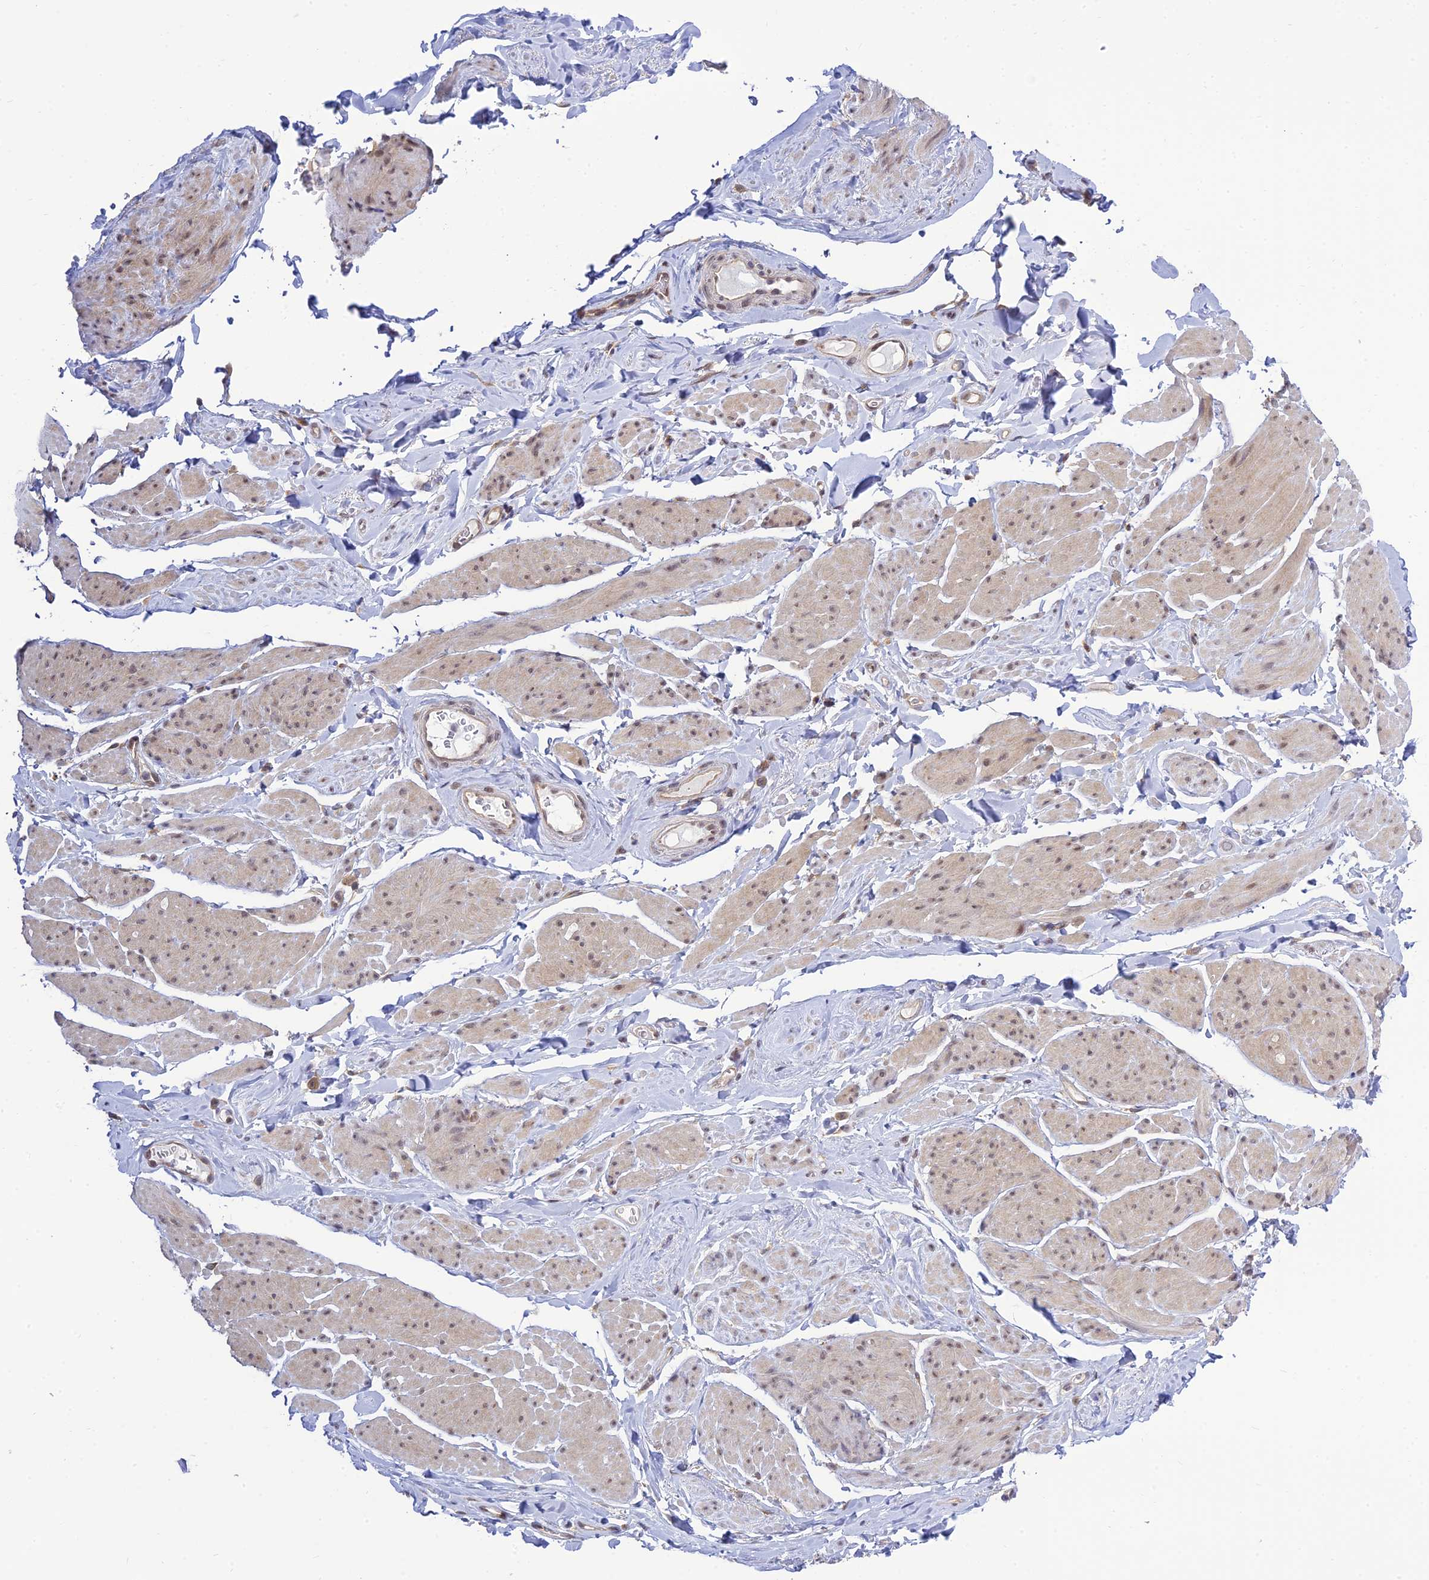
{"staining": {"intensity": "weak", "quantity": "25%-75%", "location": "cytoplasmic/membranous,nuclear"}, "tissue": "smooth muscle", "cell_type": "Smooth muscle cells", "image_type": "normal", "snomed": [{"axis": "morphology", "description": "Normal tissue, NOS"}, {"axis": "topography", "description": "Smooth muscle"}, {"axis": "topography", "description": "Peripheral nerve tissue"}], "caption": "Benign smooth muscle demonstrates weak cytoplasmic/membranous,nuclear staining in about 25%-75% of smooth muscle cells.", "gene": "SKIC8", "patient": {"sex": "male", "age": 69}}